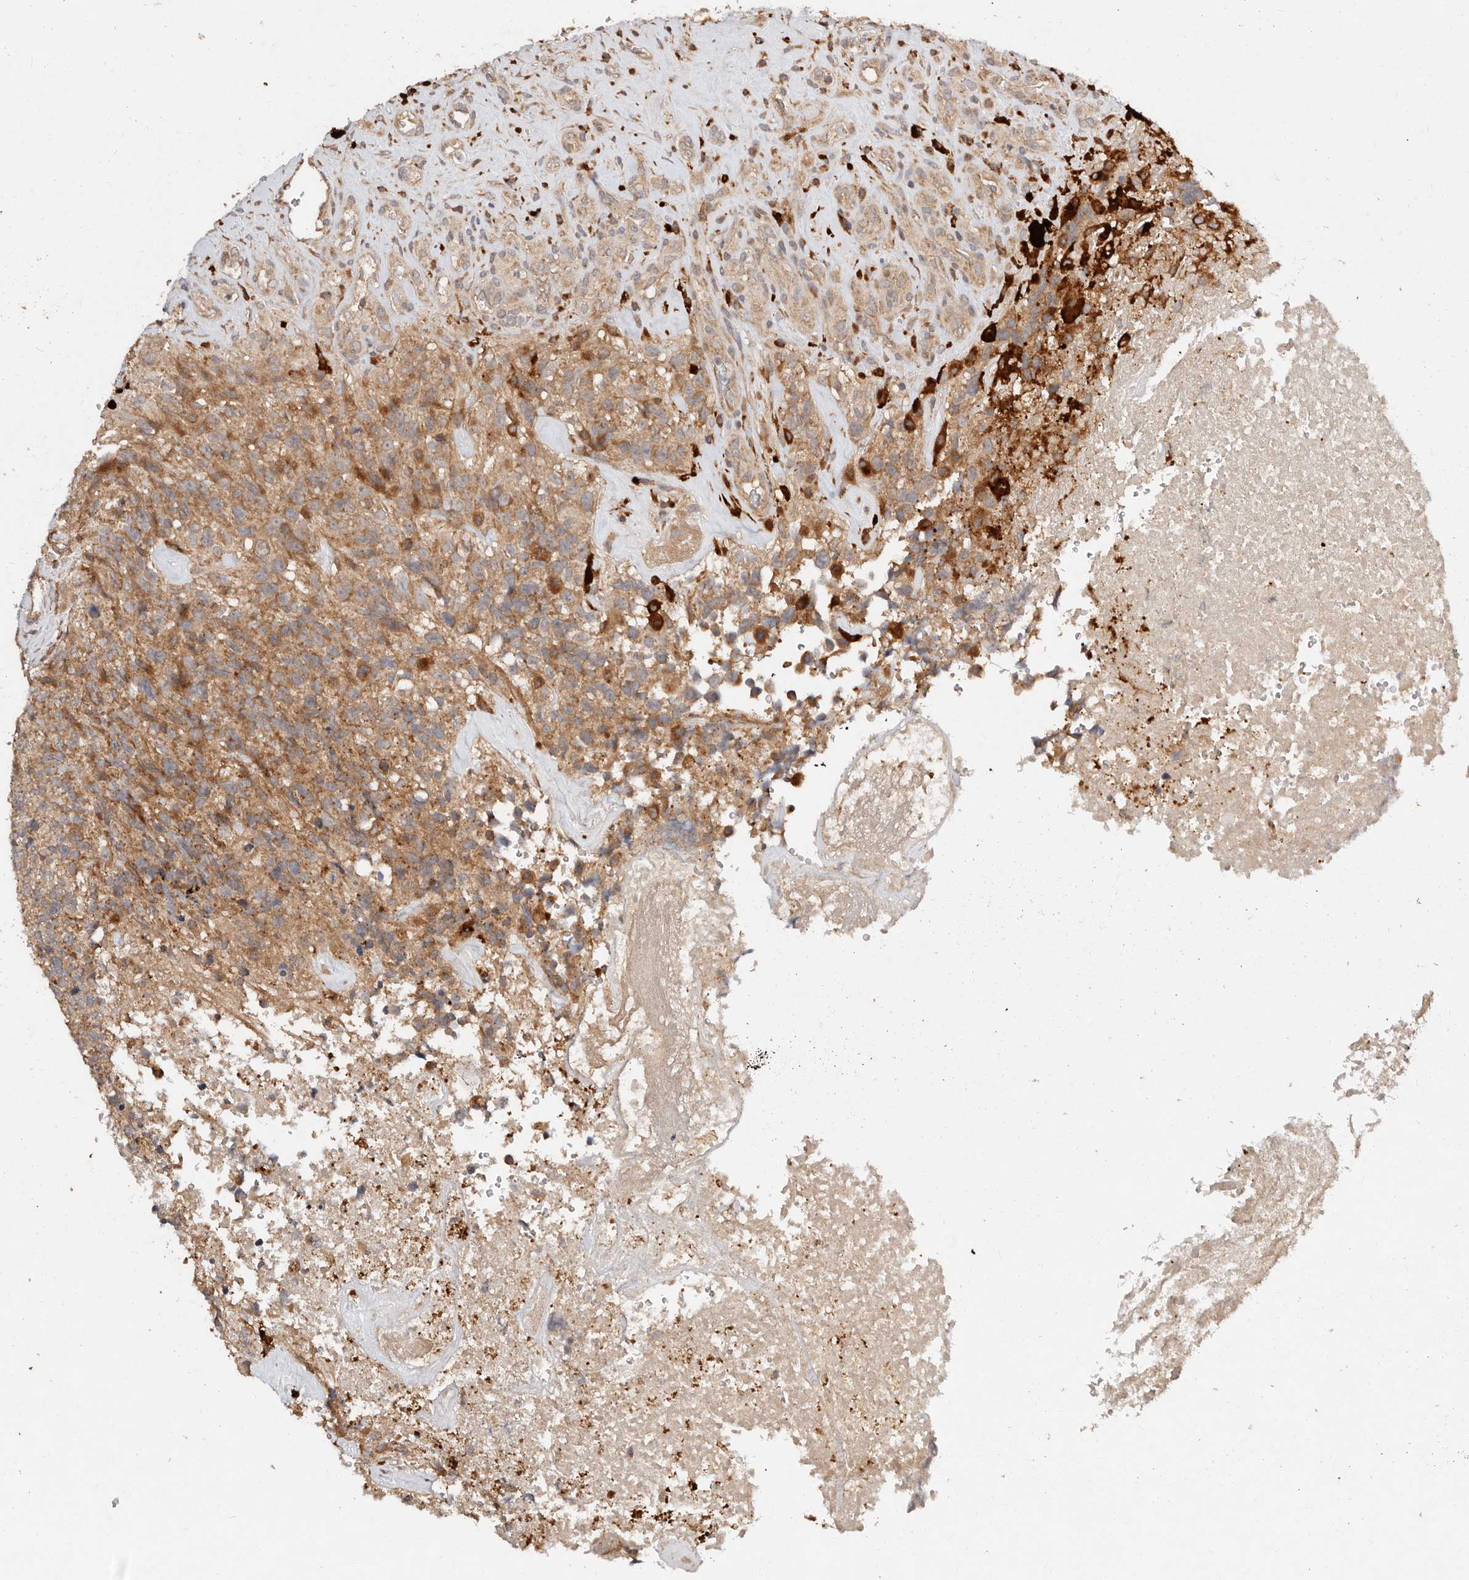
{"staining": {"intensity": "moderate", "quantity": ">75%", "location": "cytoplasmic/membranous"}, "tissue": "glioma", "cell_type": "Tumor cells", "image_type": "cancer", "snomed": [{"axis": "morphology", "description": "Glioma, malignant, High grade"}, {"axis": "topography", "description": "Brain"}], "caption": "A high-resolution photomicrograph shows immunohistochemistry staining of glioma, which demonstrates moderate cytoplasmic/membranous staining in approximately >75% of tumor cells.", "gene": "DENND11", "patient": {"sex": "male", "age": 69}}